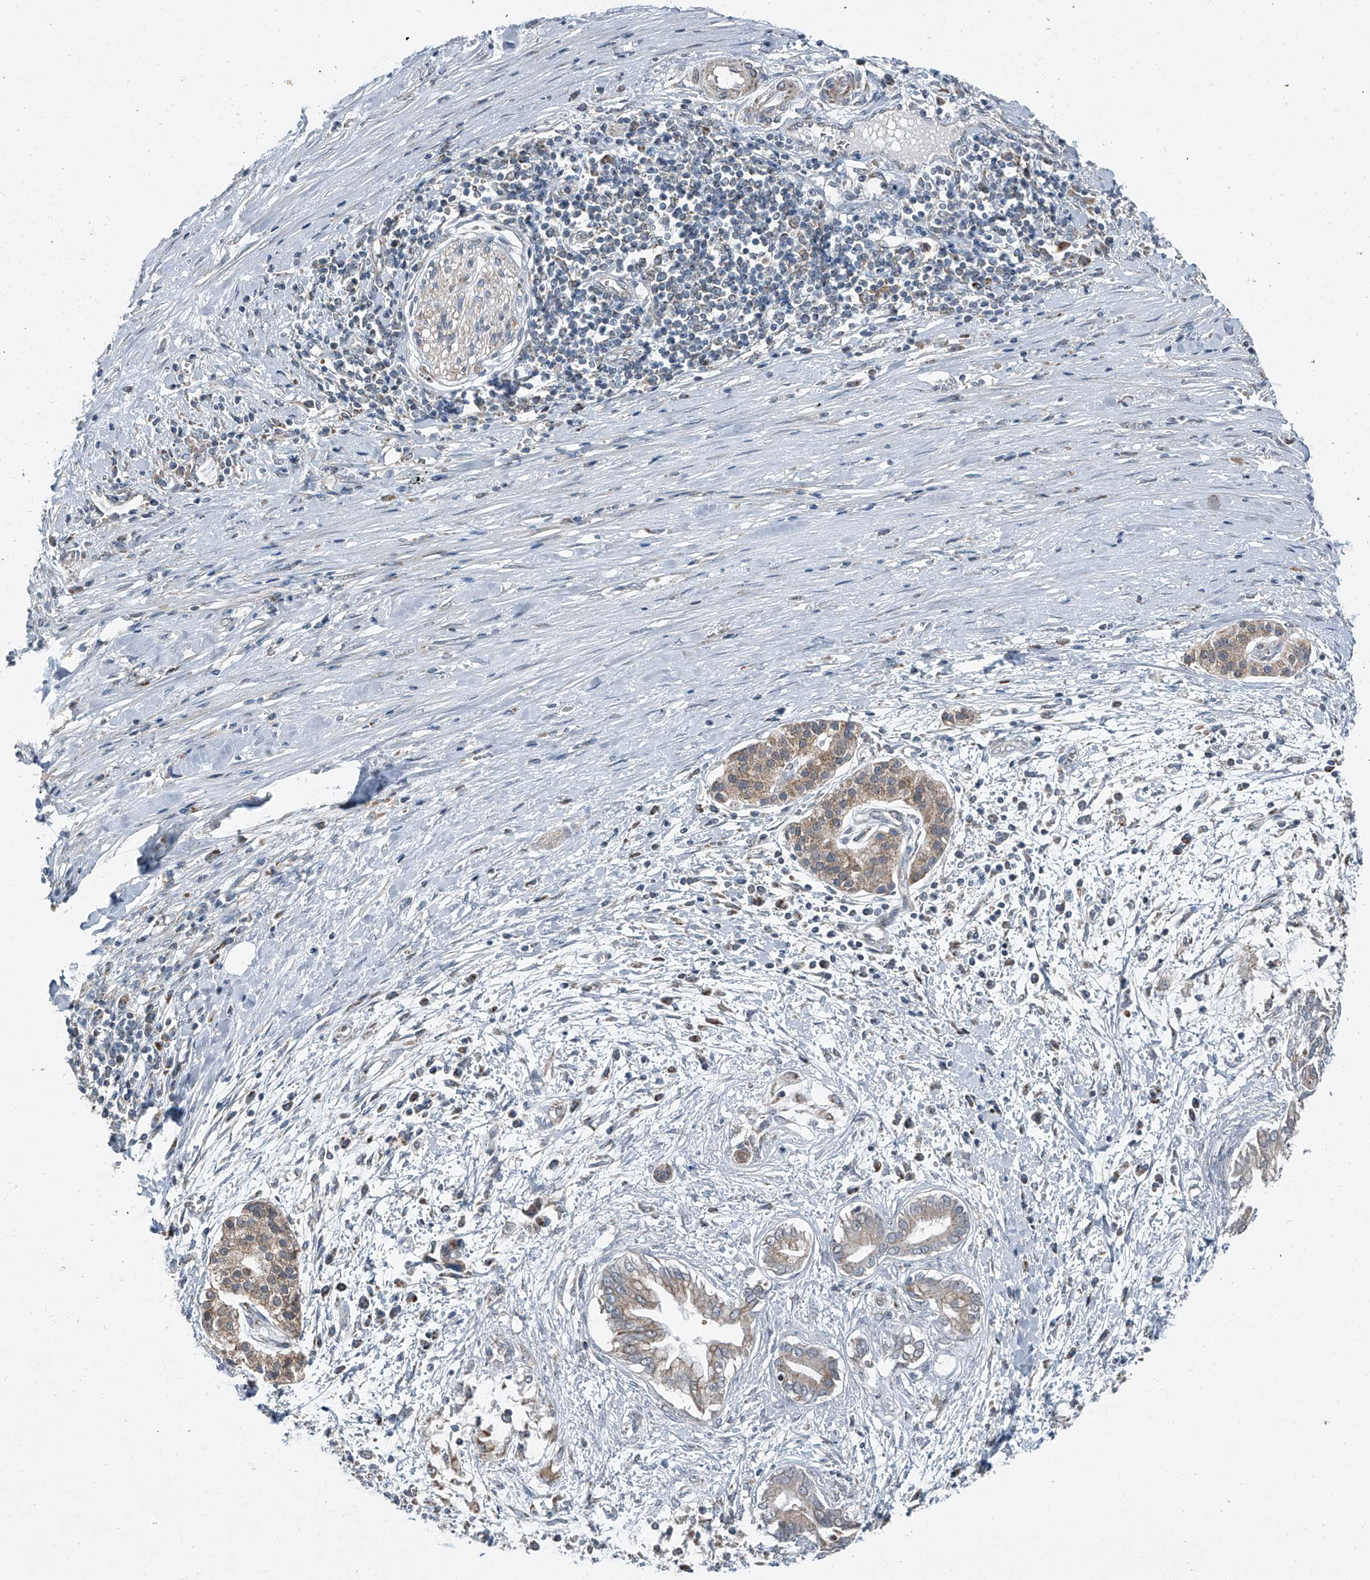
{"staining": {"intensity": "weak", "quantity": ">75%", "location": "cytoplasmic/membranous"}, "tissue": "pancreatic cancer", "cell_type": "Tumor cells", "image_type": "cancer", "snomed": [{"axis": "morphology", "description": "Adenocarcinoma, NOS"}, {"axis": "topography", "description": "Pancreas"}], "caption": "Tumor cells exhibit low levels of weak cytoplasmic/membranous positivity in approximately >75% of cells in pancreatic cancer.", "gene": "CHRNA7", "patient": {"sex": "male", "age": 58}}